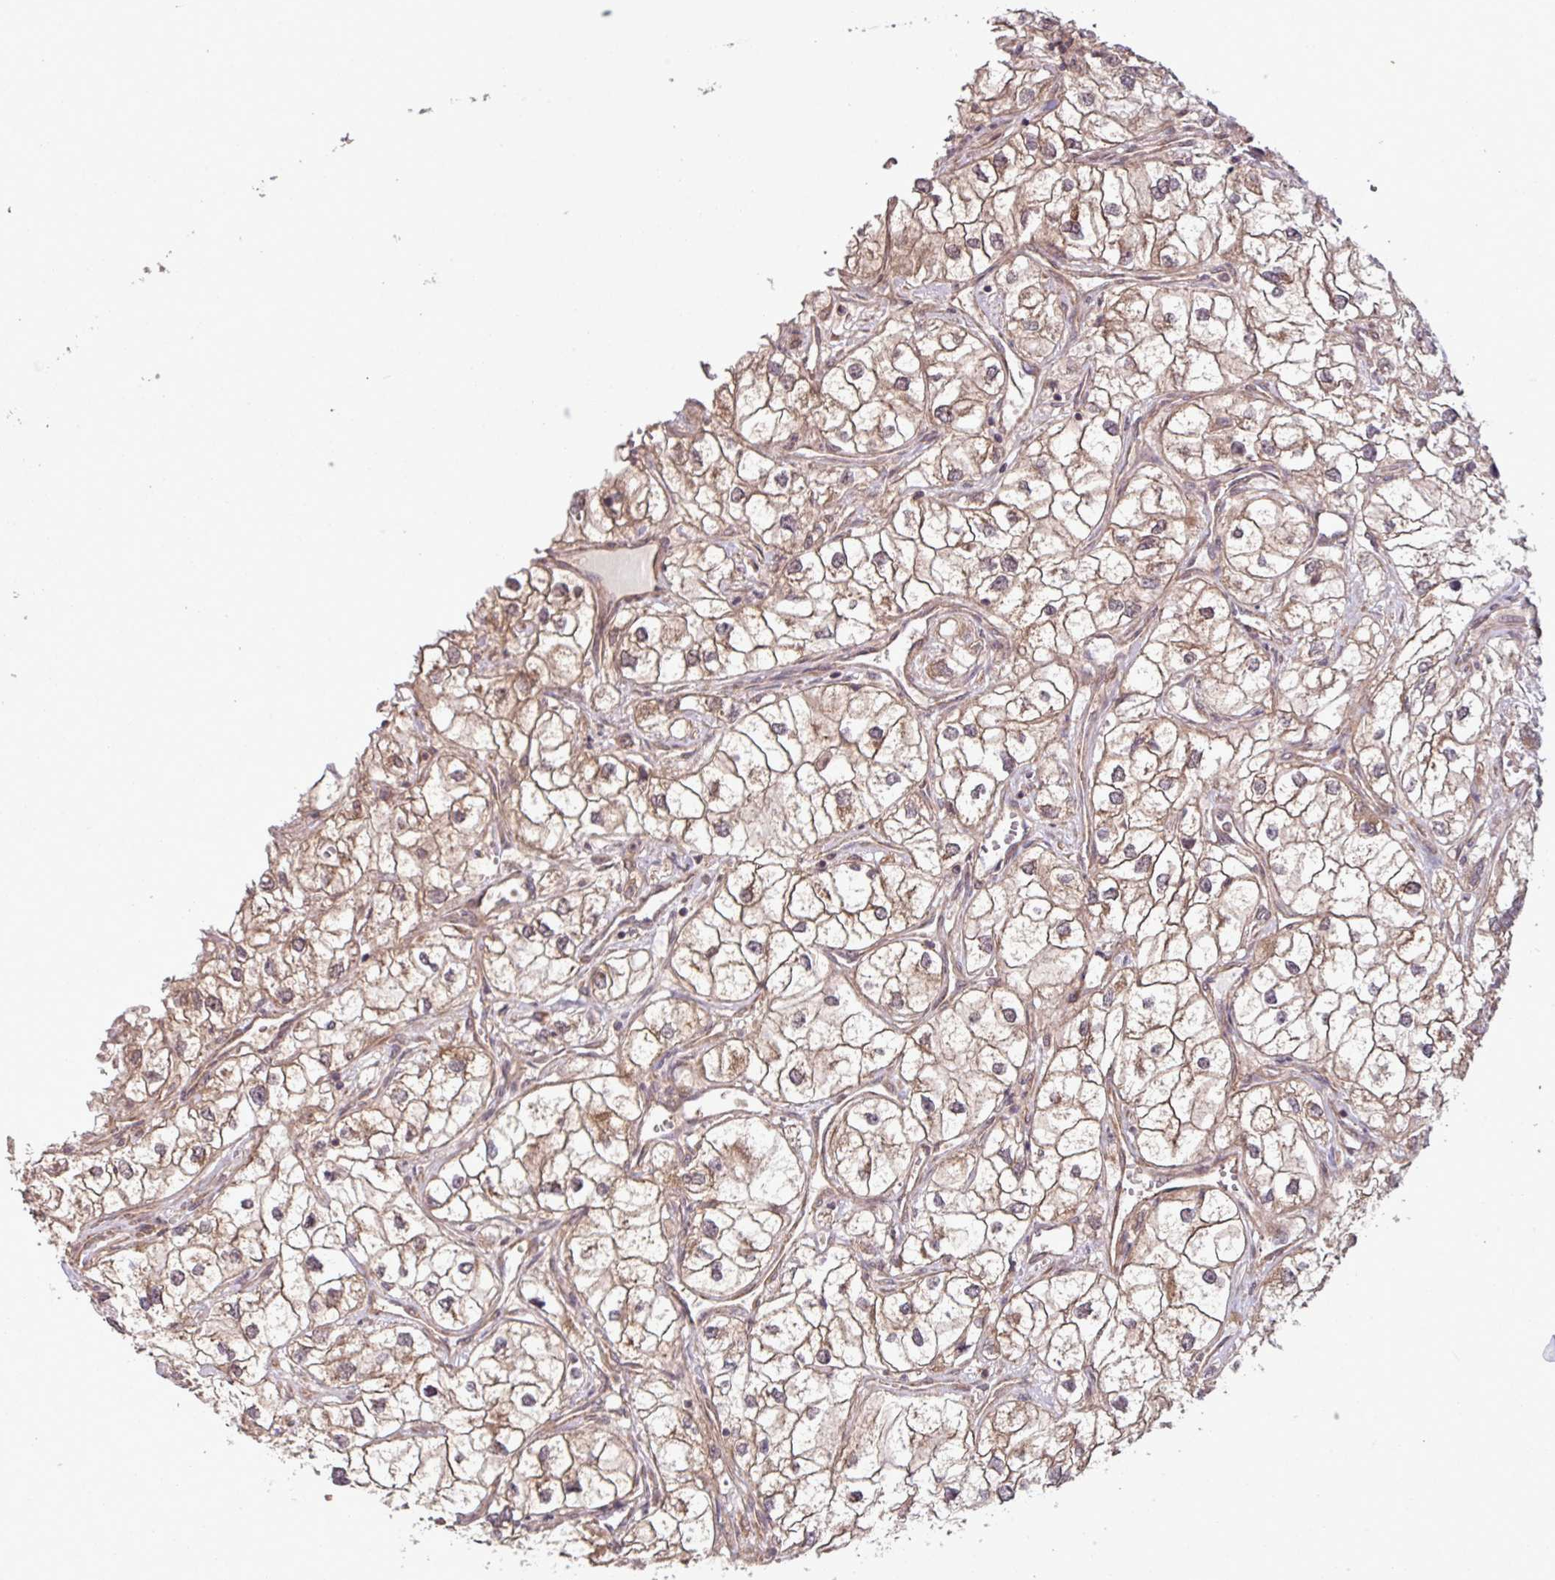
{"staining": {"intensity": "moderate", "quantity": ">75%", "location": "cytoplasmic/membranous"}, "tissue": "renal cancer", "cell_type": "Tumor cells", "image_type": "cancer", "snomed": [{"axis": "morphology", "description": "Adenocarcinoma, NOS"}, {"axis": "topography", "description": "Kidney"}], "caption": "This histopathology image exhibits immunohistochemistry (IHC) staining of human renal cancer (adenocarcinoma), with medium moderate cytoplasmic/membranous positivity in about >75% of tumor cells.", "gene": "TRABD2A", "patient": {"sex": "male", "age": 59}}